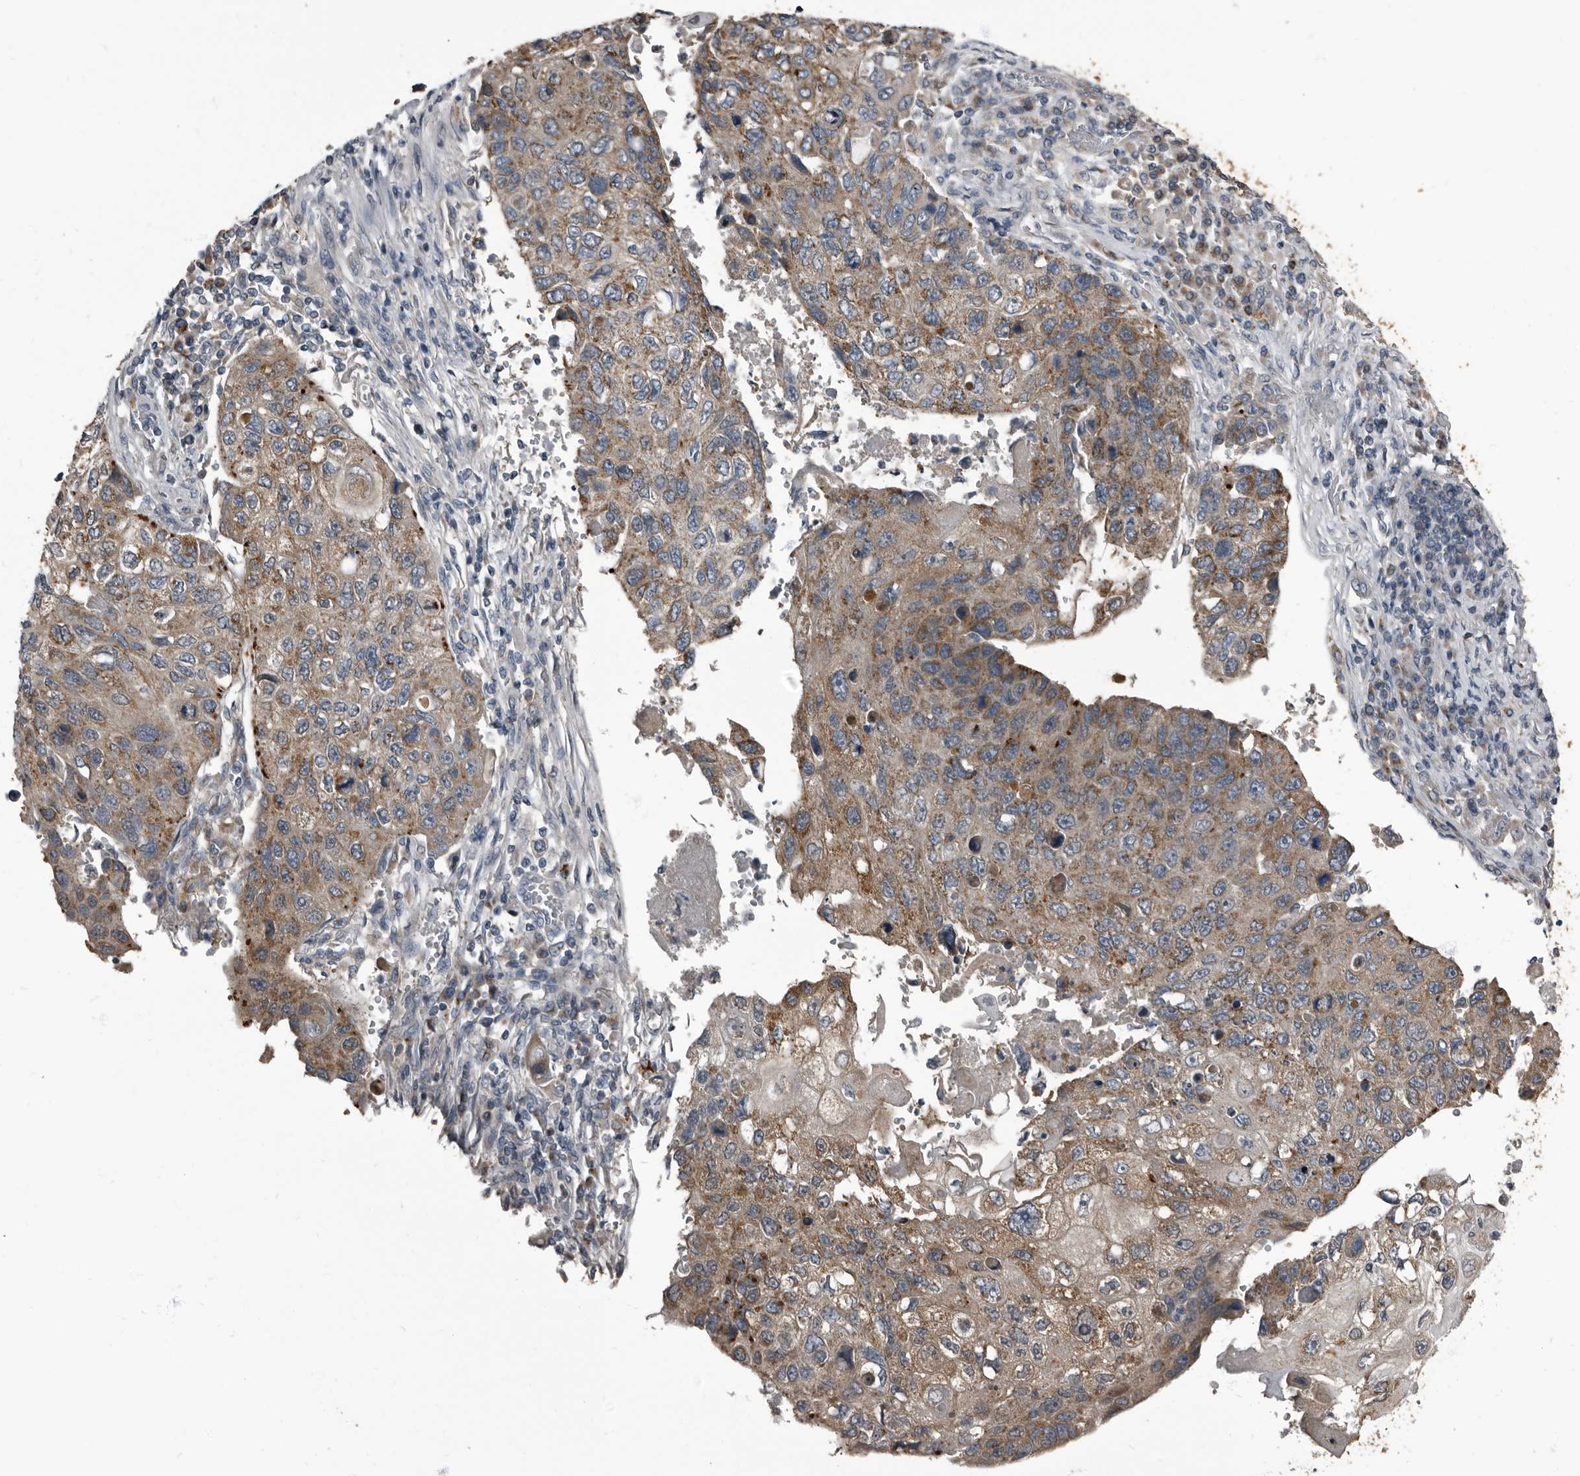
{"staining": {"intensity": "moderate", "quantity": ">75%", "location": "cytoplasmic/membranous"}, "tissue": "lung cancer", "cell_type": "Tumor cells", "image_type": "cancer", "snomed": [{"axis": "morphology", "description": "Squamous cell carcinoma, NOS"}, {"axis": "topography", "description": "Lung"}], "caption": "Immunohistochemistry (DAB (3,3'-diaminobenzidine)) staining of human squamous cell carcinoma (lung) reveals moderate cytoplasmic/membranous protein expression in about >75% of tumor cells. (Stains: DAB in brown, nuclei in blue, Microscopy: brightfield microscopy at high magnification).", "gene": "TPD52L1", "patient": {"sex": "male", "age": 61}}